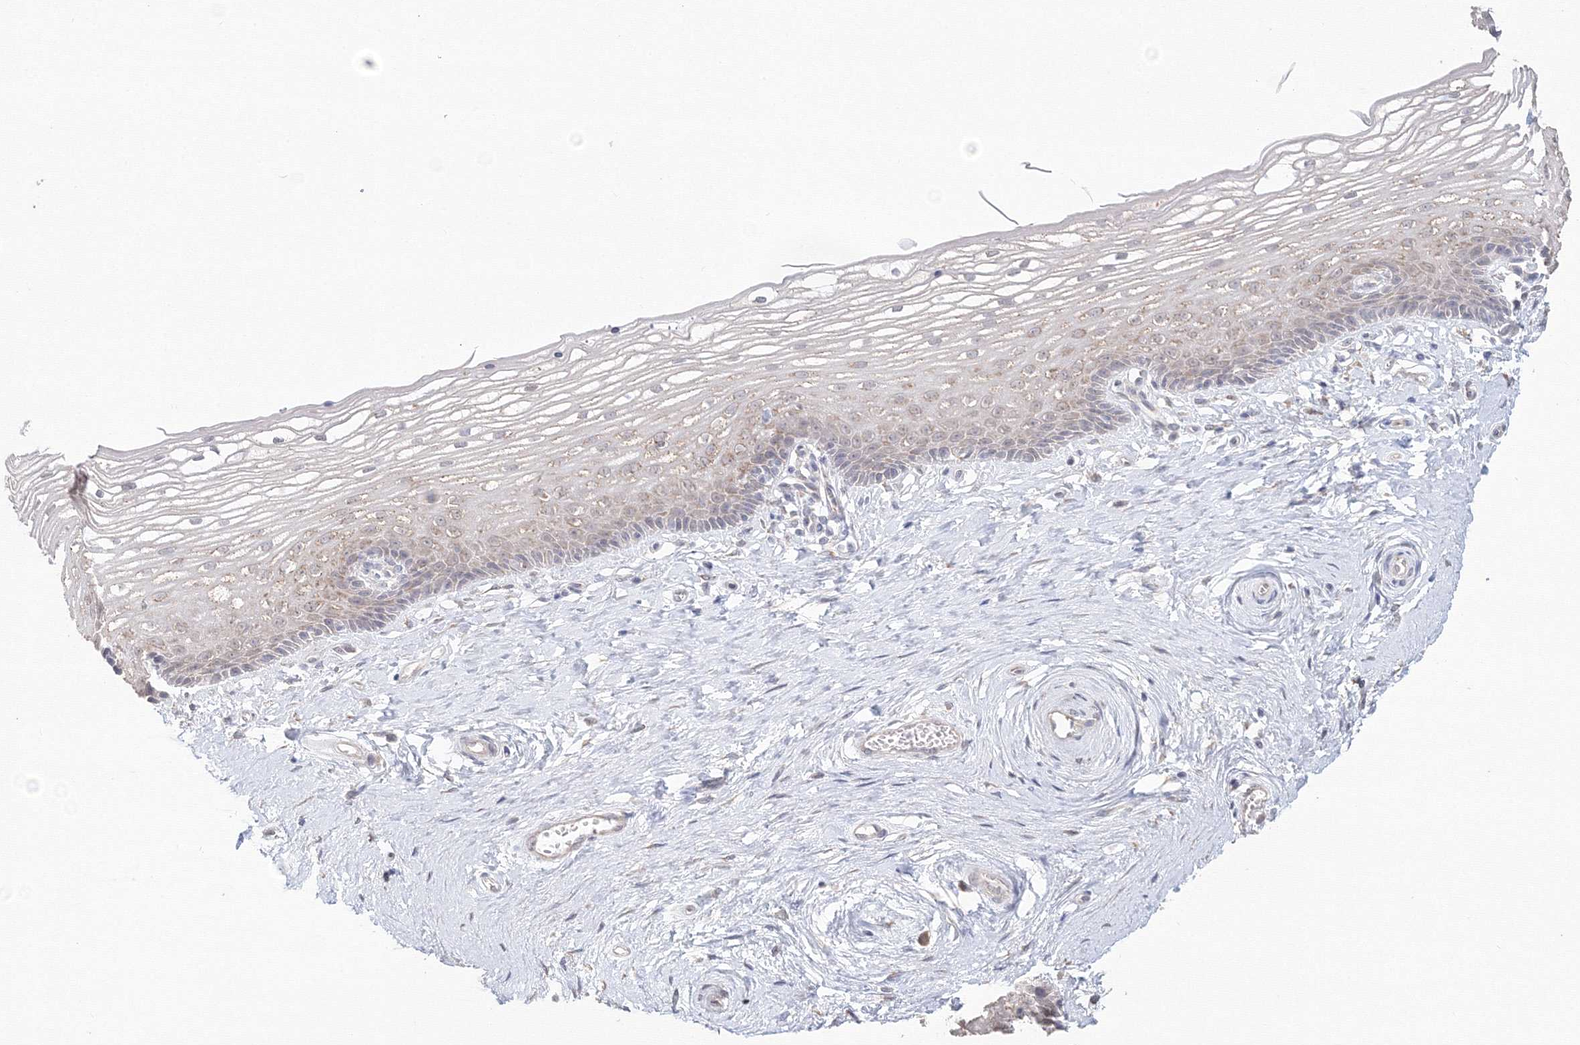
{"staining": {"intensity": "weak", "quantity": "<25%", "location": "cytoplasmic/membranous"}, "tissue": "vagina", "cell_type": "Squamous epithelial cells", "image_type": "normal", "snomed": [{"axis": "morphology", "description": "Normal tissue, NOS"}, {"axis": "topography", "description": "Vagina"}], "caption": "Immunohistochemistry of unremarkable human vagina displays no expression in squamous epithelial cells.", "gene": "DHRS12", "patient": {"sex": "female", "age": 46}}